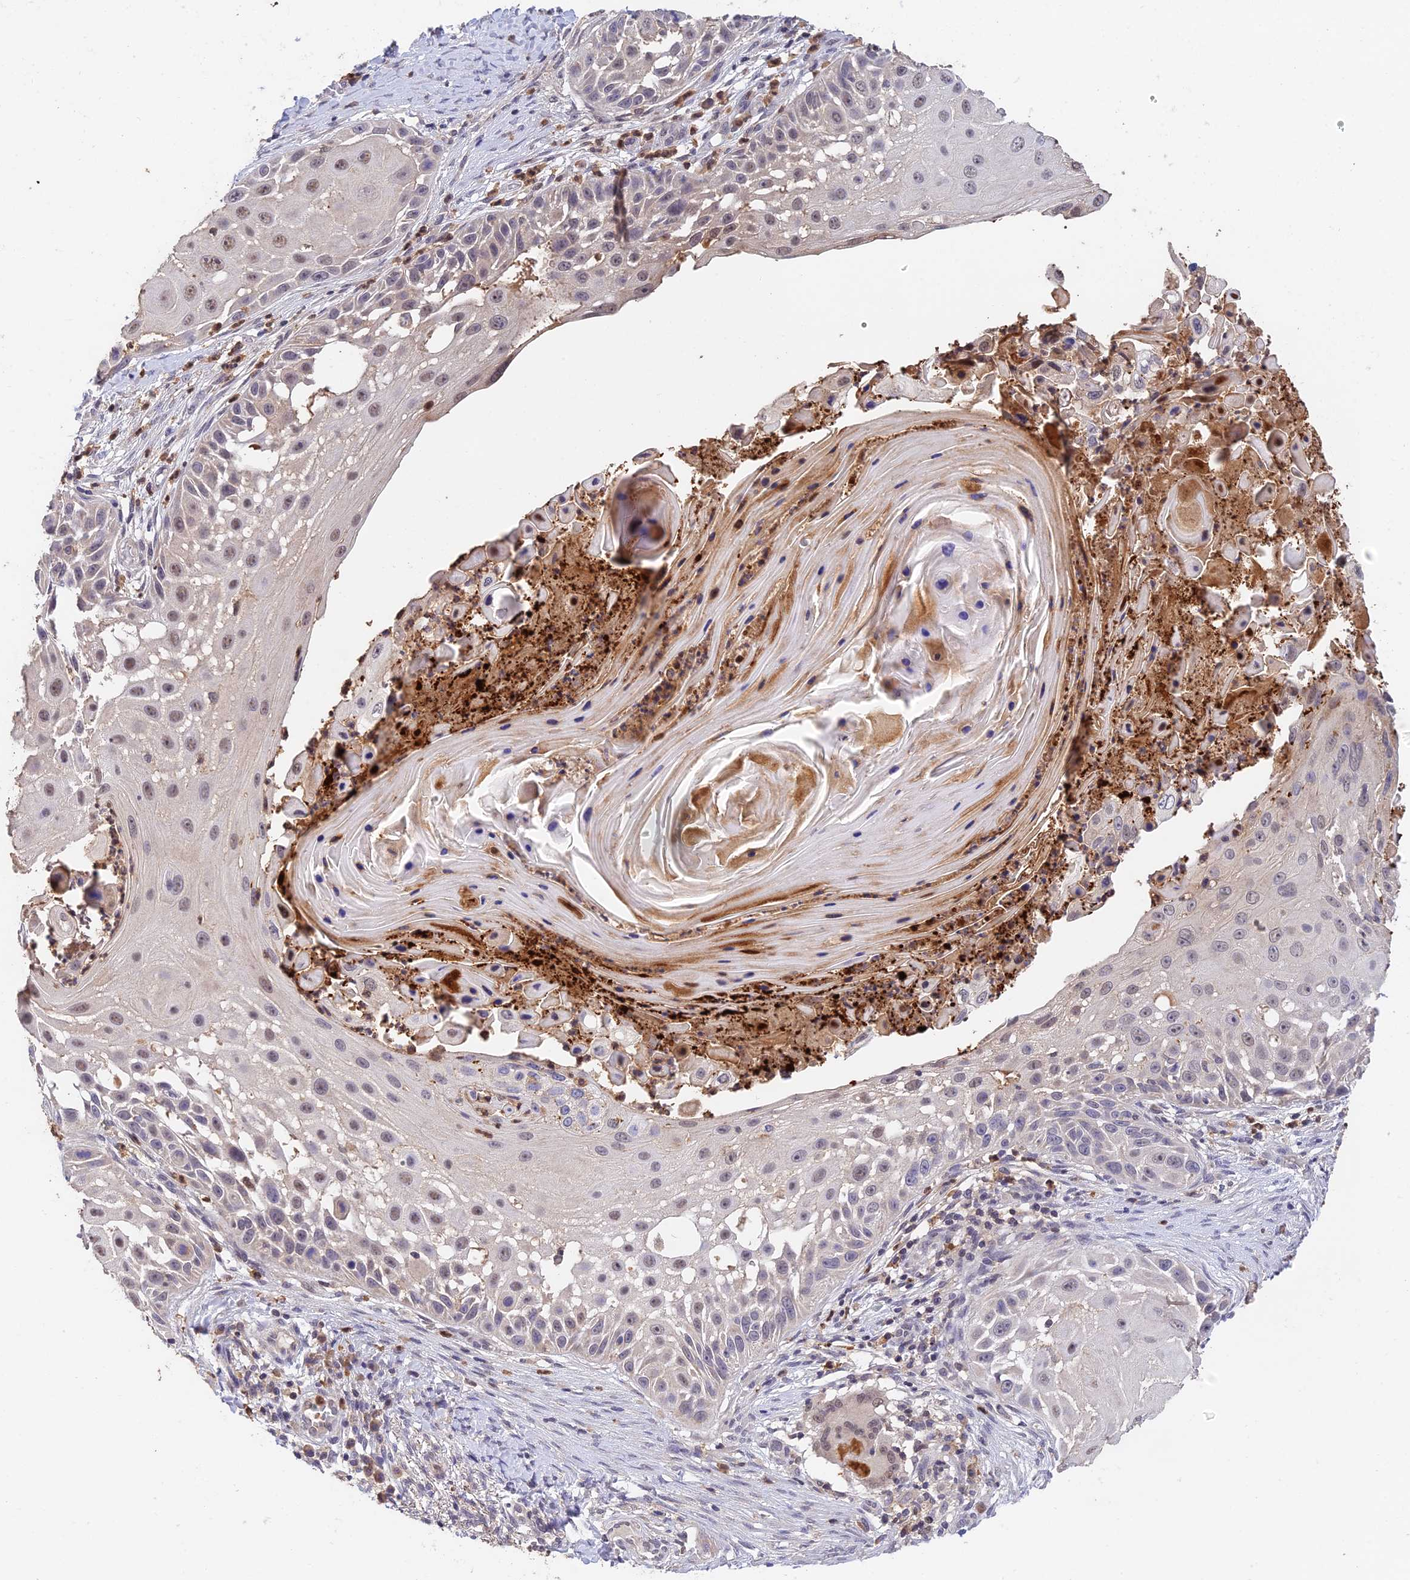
{"staining": {"intensity": "negative", "quantity": "none", "location": "none"}, "tissue": "skin cancer", "cell_type": "Tumor cells", "image_type": "cancer", "snomed": [{"axis": "morphology", "description": "Squamous cell carcinoma, NOS"}, {"axis": "topography", "description": "Skin"}], "caption": "A histopathology image of skin cancer stained for a protein exhibits no brown staining in tumor cells.", "gene": "PEX16", "patient": {"sex": "female", "age": 44}}